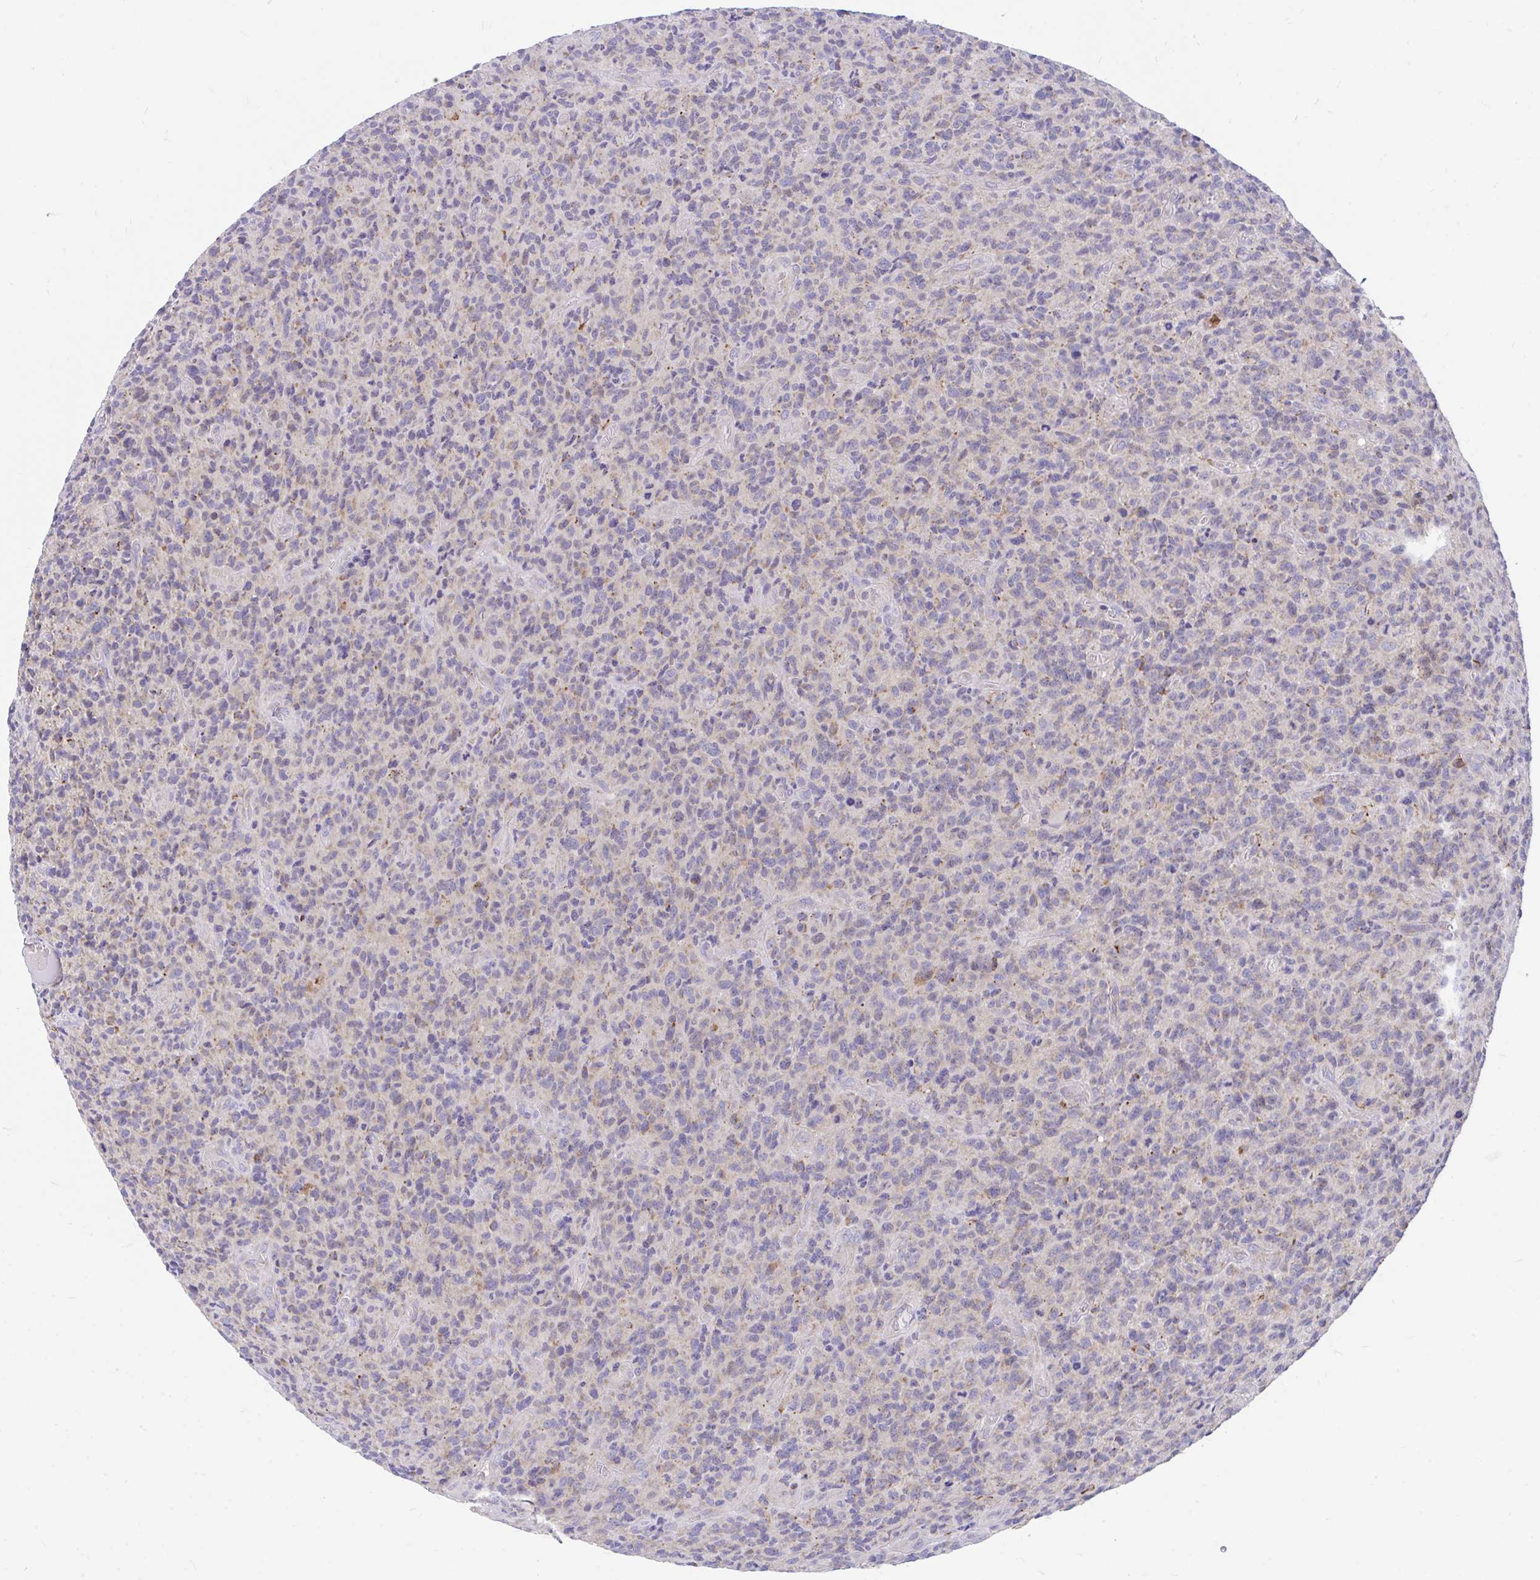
{"staining": {"intensity": "negative", "quantity": "none", "location": "none"}, "tissue": "glioma", "cell_type": "Tumor cells", "image_type": "cancer", "snomed": [{"axis": "morphology", "description": "Glioma, malignant, High grade"}, {"axis": "topography", "description": "Brain"}], "caption": "Tumor cells show no significant protein positivity in glioma. The staining was performed using DAB (3,3'-diaminobenzidine) to visualize the protein expression in brown, while the nuclei were stained in blue with hematoxylin (Magnification: 20x).", "gene": "FHIP1B", "patient": {"sex": "male", "age": 76}}